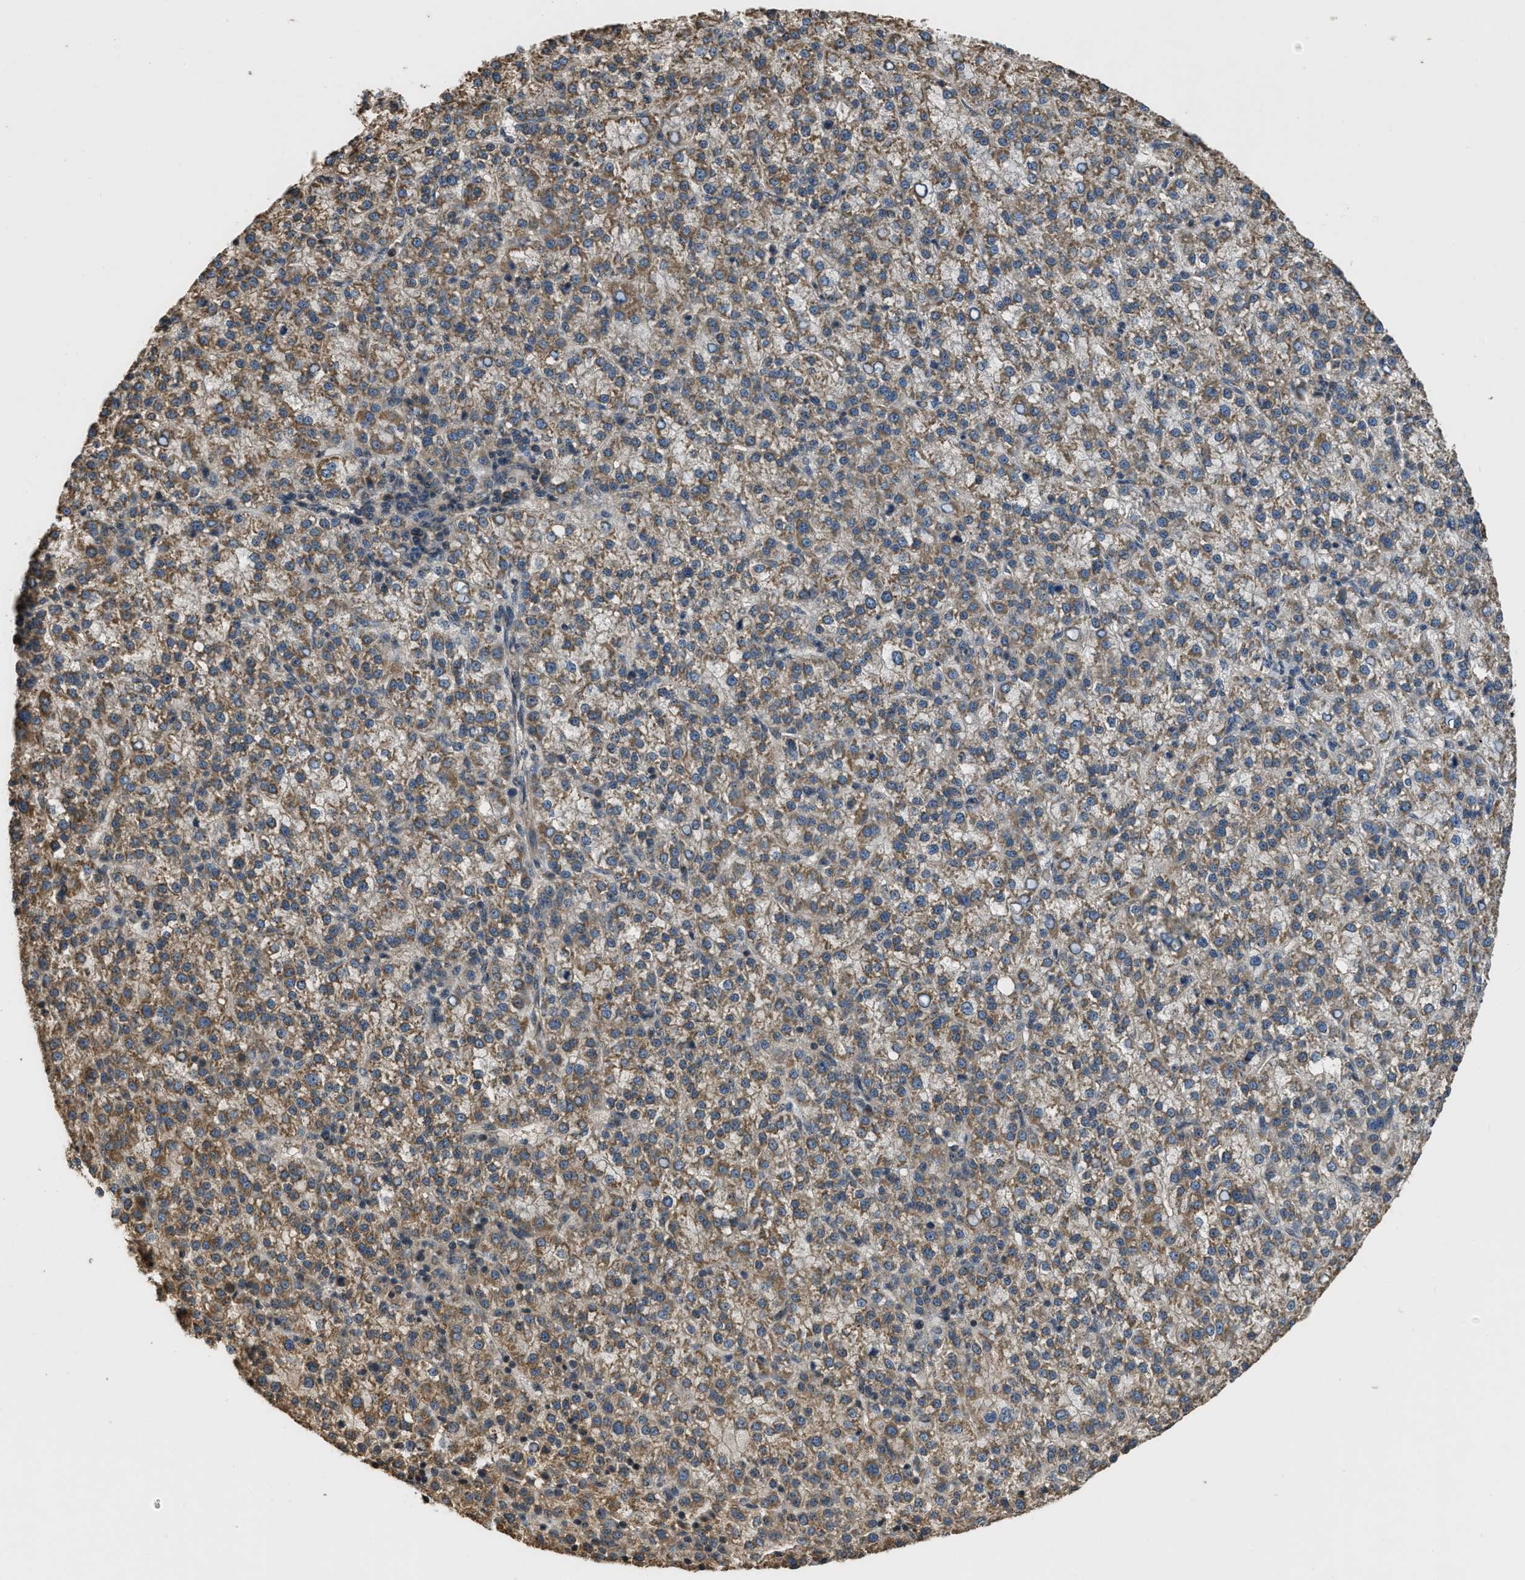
{"staining": {"intensity": "moderate", "quantity": ">75%", "location": "cytoplasmic/membranous"}, "tissue": "liver cancer", "cell_type": "Tumor cells", "image_type": "cancer", "snomed": [{"axis": "morphology", "description": "Carcinoma, Hepatocellular, NOS"}, {"axis": "topography", "description": "Liver"}], "caption": "Immunohistochemistry staining of hepatocellular carcinoma (liver), which shows medium levels of moderate cytoplasmic/membranous staining in about >75% of tumor cells indicating moderate cytoplasmic/membranous protein positivity. The staining was performed using DAB (brown) for protein detection and nuclei were counterstained in hematoxylin (blue).", "gene": "DENND6B", "patient": {"sex": "female", "age": 58}}